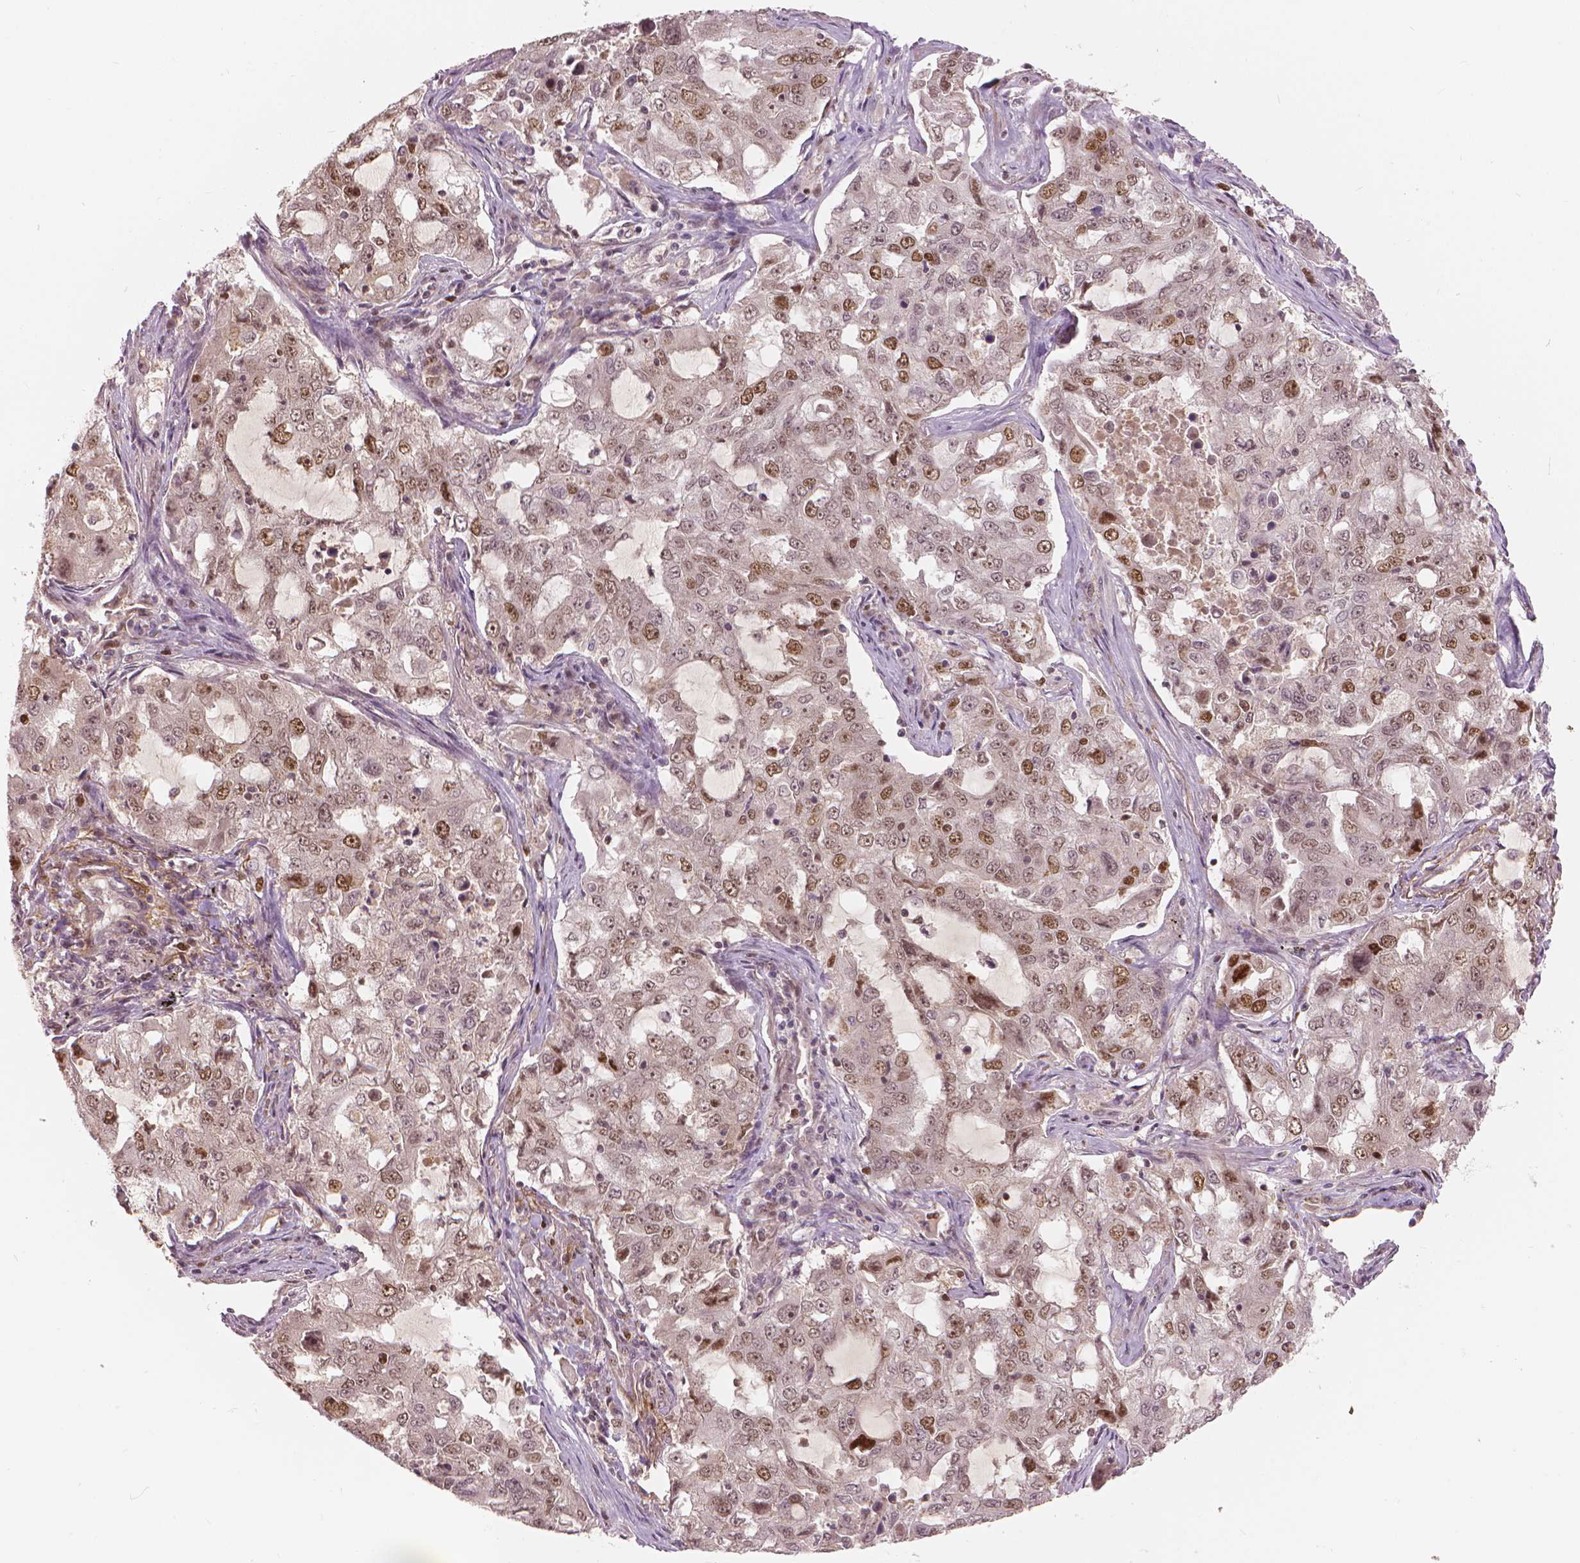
{"staining": {"intensity": "moderate", "quantity": "25%-75%", "location": "nuclear"}, "tissue": "lung cancer", "cell_type": "Tumor cells", "image_type": "cancer", "snomed": [{"axis": "morphology", "description": "Adenocarcinoma, NOS"}, {"axis": "topography", "description": "Lung"}], "caption": "Lung cancer stained with immunohistochemistry (IHC) reveals moderate nuclear staining in about 25%-75% of tumor cells.", "gene": "NSD2", "patient": {"sex": "female", "age": 61}}